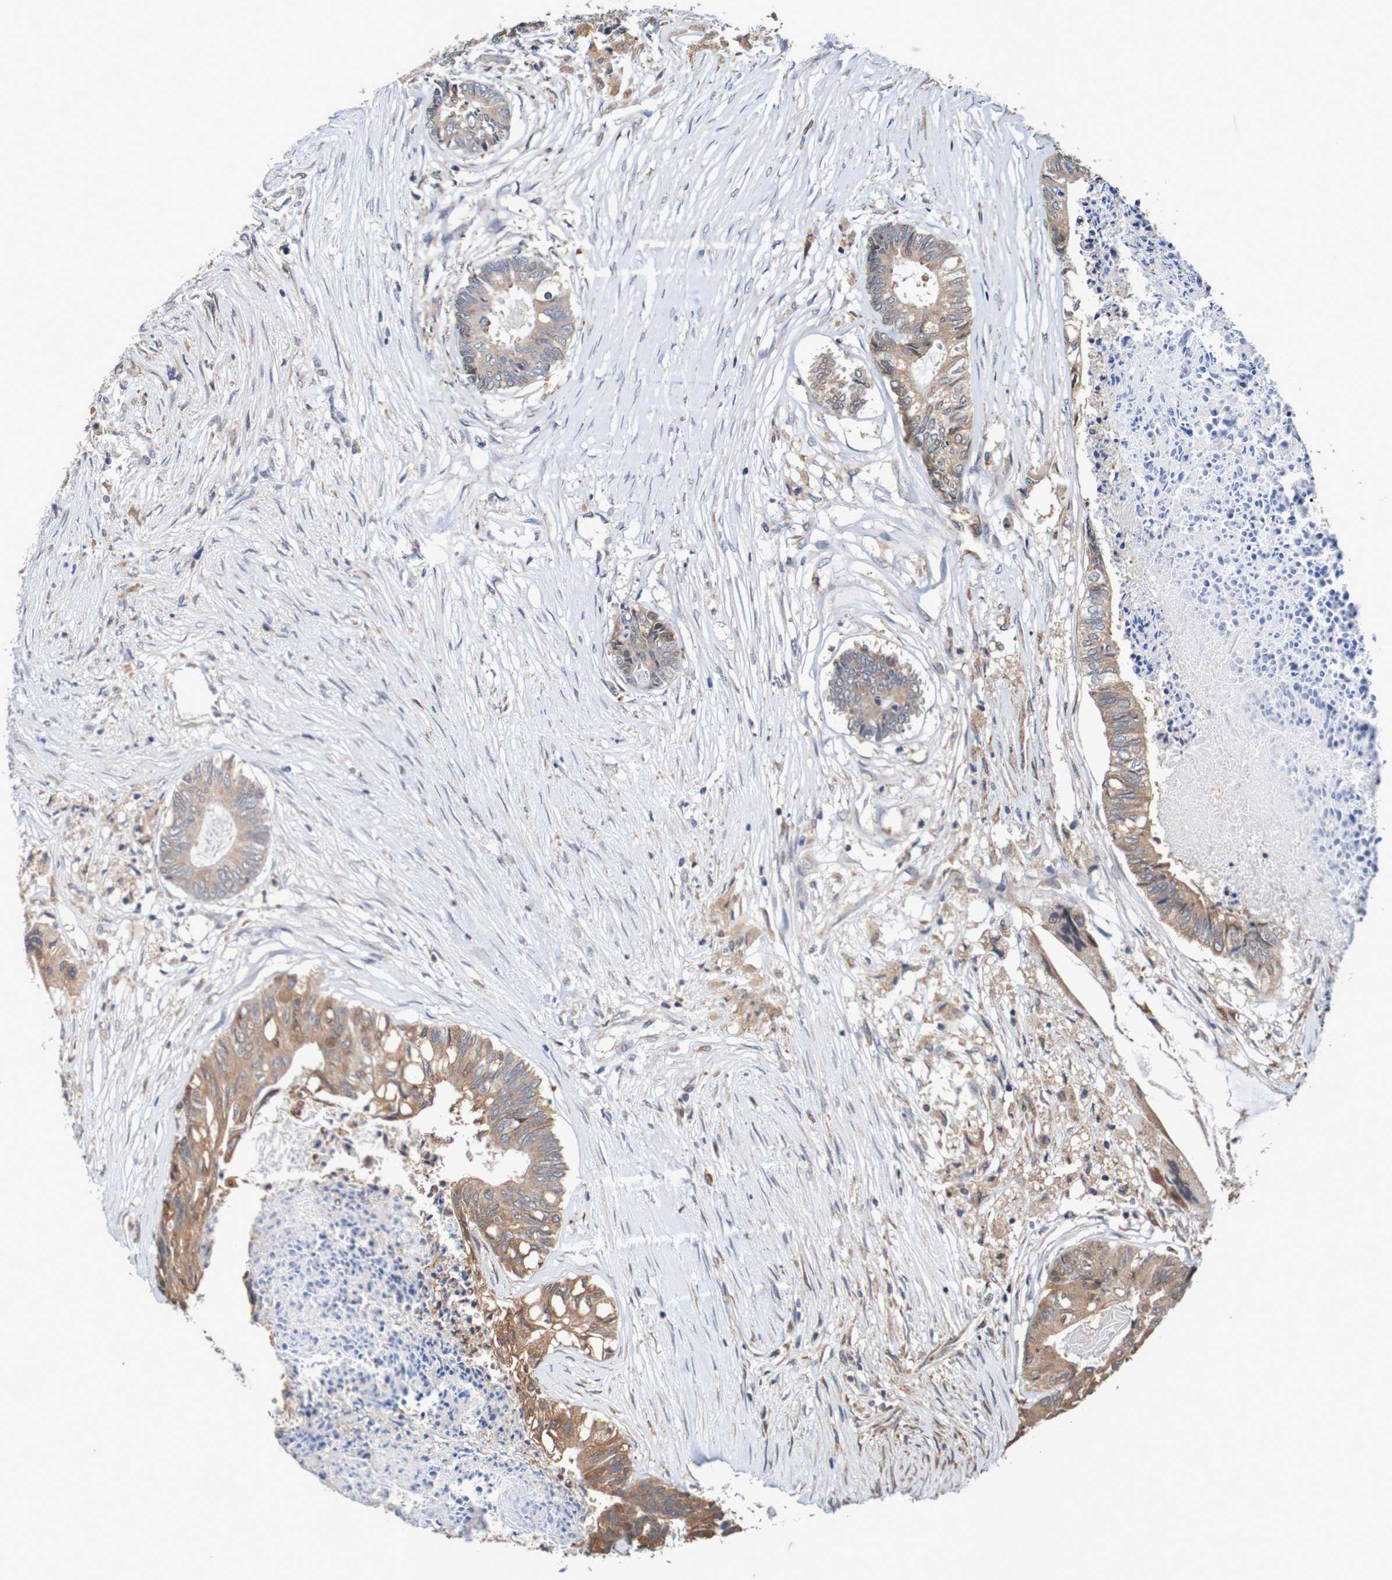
{"staining": {"intensity": "moderate", "quantity": ">75%", "location": "cytoplasmic/membranous"}, "tissue": "colorectal cancer", "cell_type": "Tumor cells", "image_type": "cancer", "snomed": [{"axis": "morphology", "description": "Adenocarcinoma, NOS"}, {"axis": "topography", "description": "Rectum"}], "caption": "An IHC histopathology image of neoplastic tissue is shown. Protein staining in brown highlights moderate cytoplasmic/membranous positivity in colorectal cancer within tumor cells. Immunohistochemistry stains the protein in brown and the nuclei are stained blue.", "gene": "FIBP", "patient": {"sex": "male", "age": 63}}